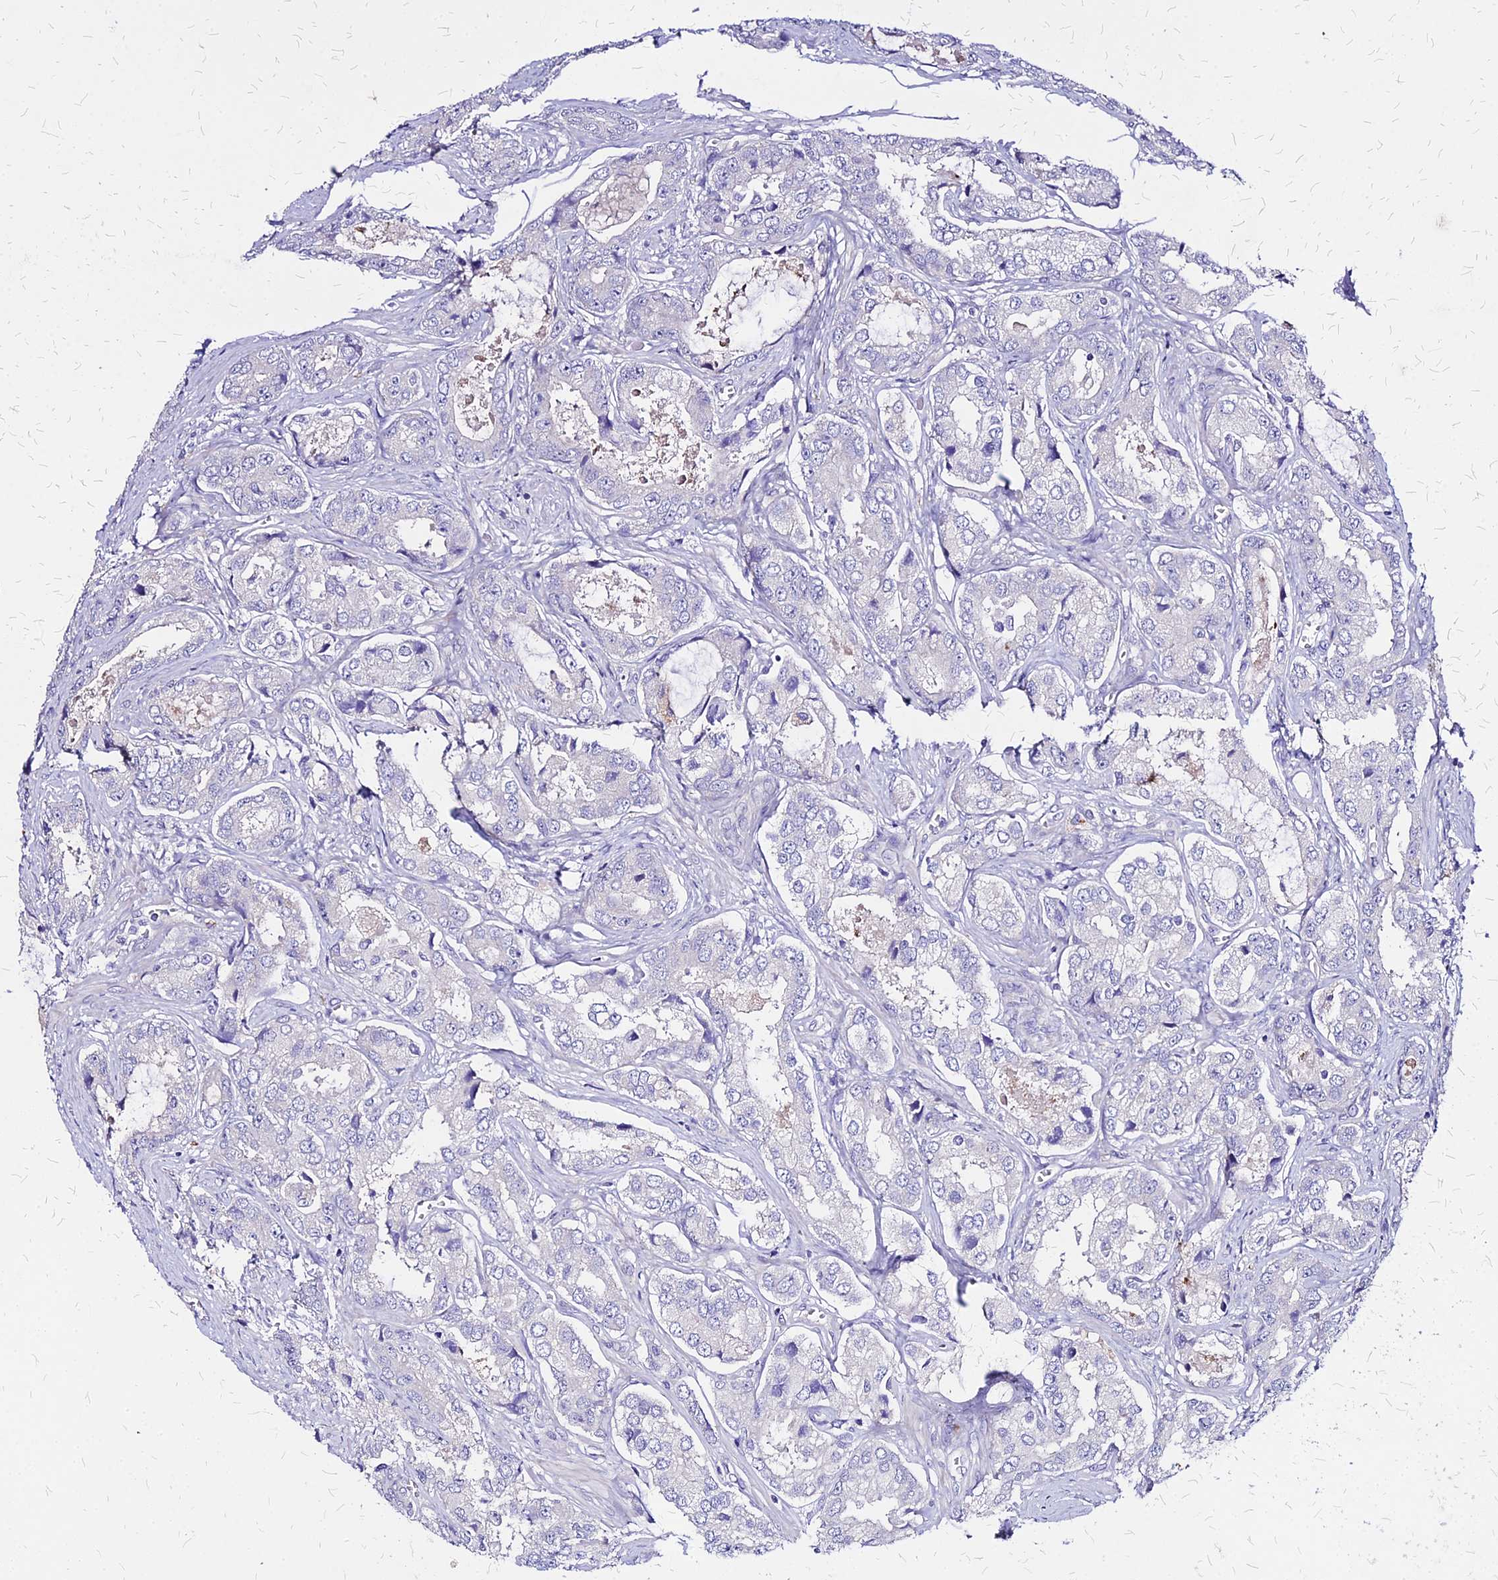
{"staining": {"intensity": "negative", "quantity": "none", "location": "none"}, "tissue": "prostate cancer", "cell_type": "Tumor cells", "image_type": "cancer", "snomed": [{"axis": "morphology", "description": "Adenocarcinoma, Low grade"}, {"axis": "topography", "description": "Prostate"}], "caption": "Micrograph shows no significant protein staining in tumor cells of prostate low-grade adenocarcinoma.", "gene": "COMMD10", "patient": {"sex": "male", "age": 68}}